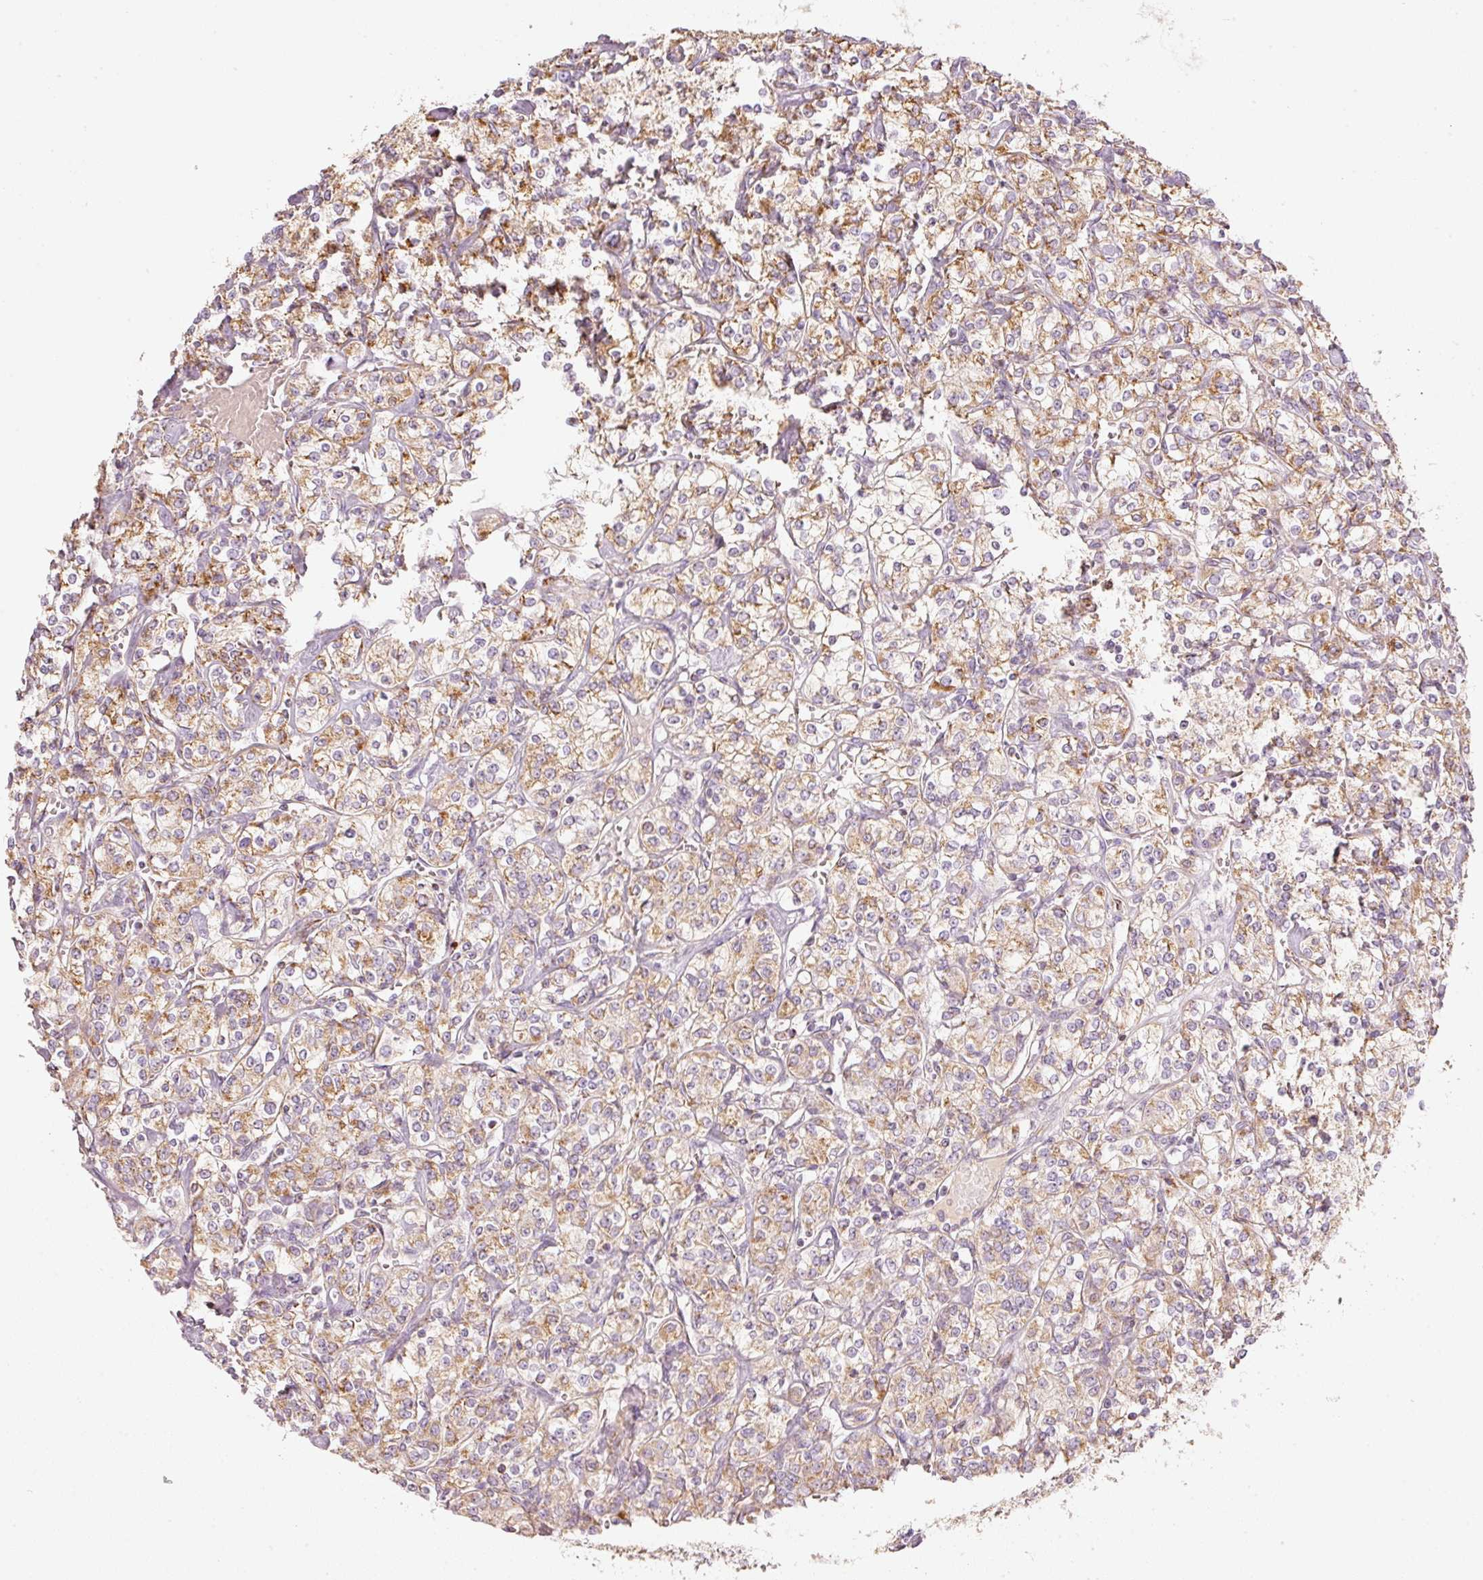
{"staining": {"intensity": "moderate", "quantity": ">75%", "location": "cytoplasmic/membranous"}, "tissue": "renal cancer", "cell_type": "Tumor cells", "image_type": "cancer", "snomed": [{"axis": "morphology", "description": "Adenocarcinoma, NOS"}, {"axis": "topography", "description": "Kidney"}], "caption": "A medium amount of moderate cytoplasmic/membranous positivity is seen in approximately >75% of tumor cells in adenocarcinoma (renal) tissue.", "gene": "C17orf98", "patient": {"sex": "male", "age": 77}}